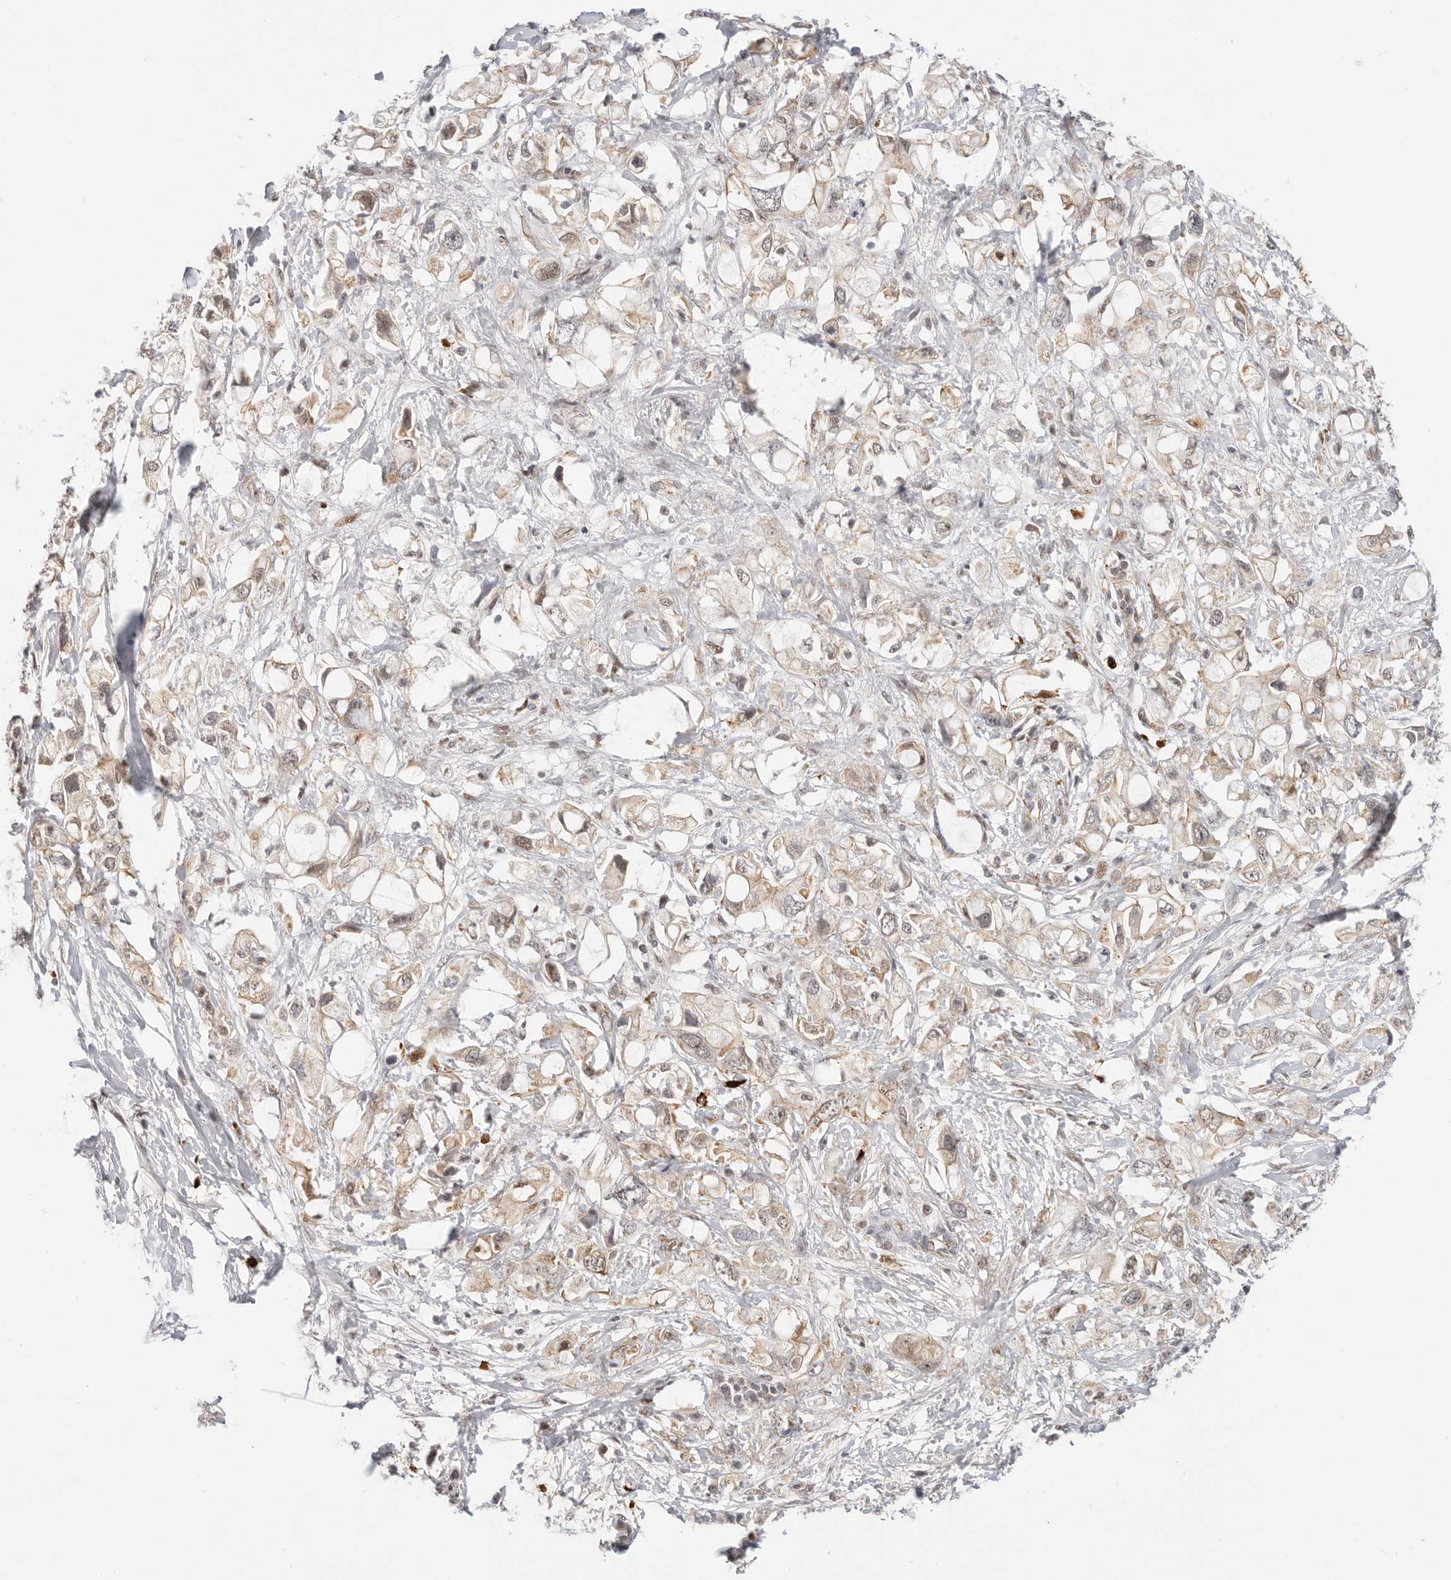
{"staining": {"intensity": "weak", "quantity": ">75%", "location": "cytoplasmic/membranous,nuclear"}, "tissue": "pancreatic cancer", "cell_type": "Tumor cells", "image_type": "cancer", "snomed": [{"axis": "morphology", "description": "Adenocarcinoma, NOS"}, {"axis": "topography", "description": "Pancreas"}], "caption": "Protein analysis of adenocarcinoma (pancreatic) tissue displays weak cytoplasmic/membranous and nuclear positivity in approximately >75% of tumor cells.", "gene": "AFDN", "patient": {"sex": "female", "age": 56}}